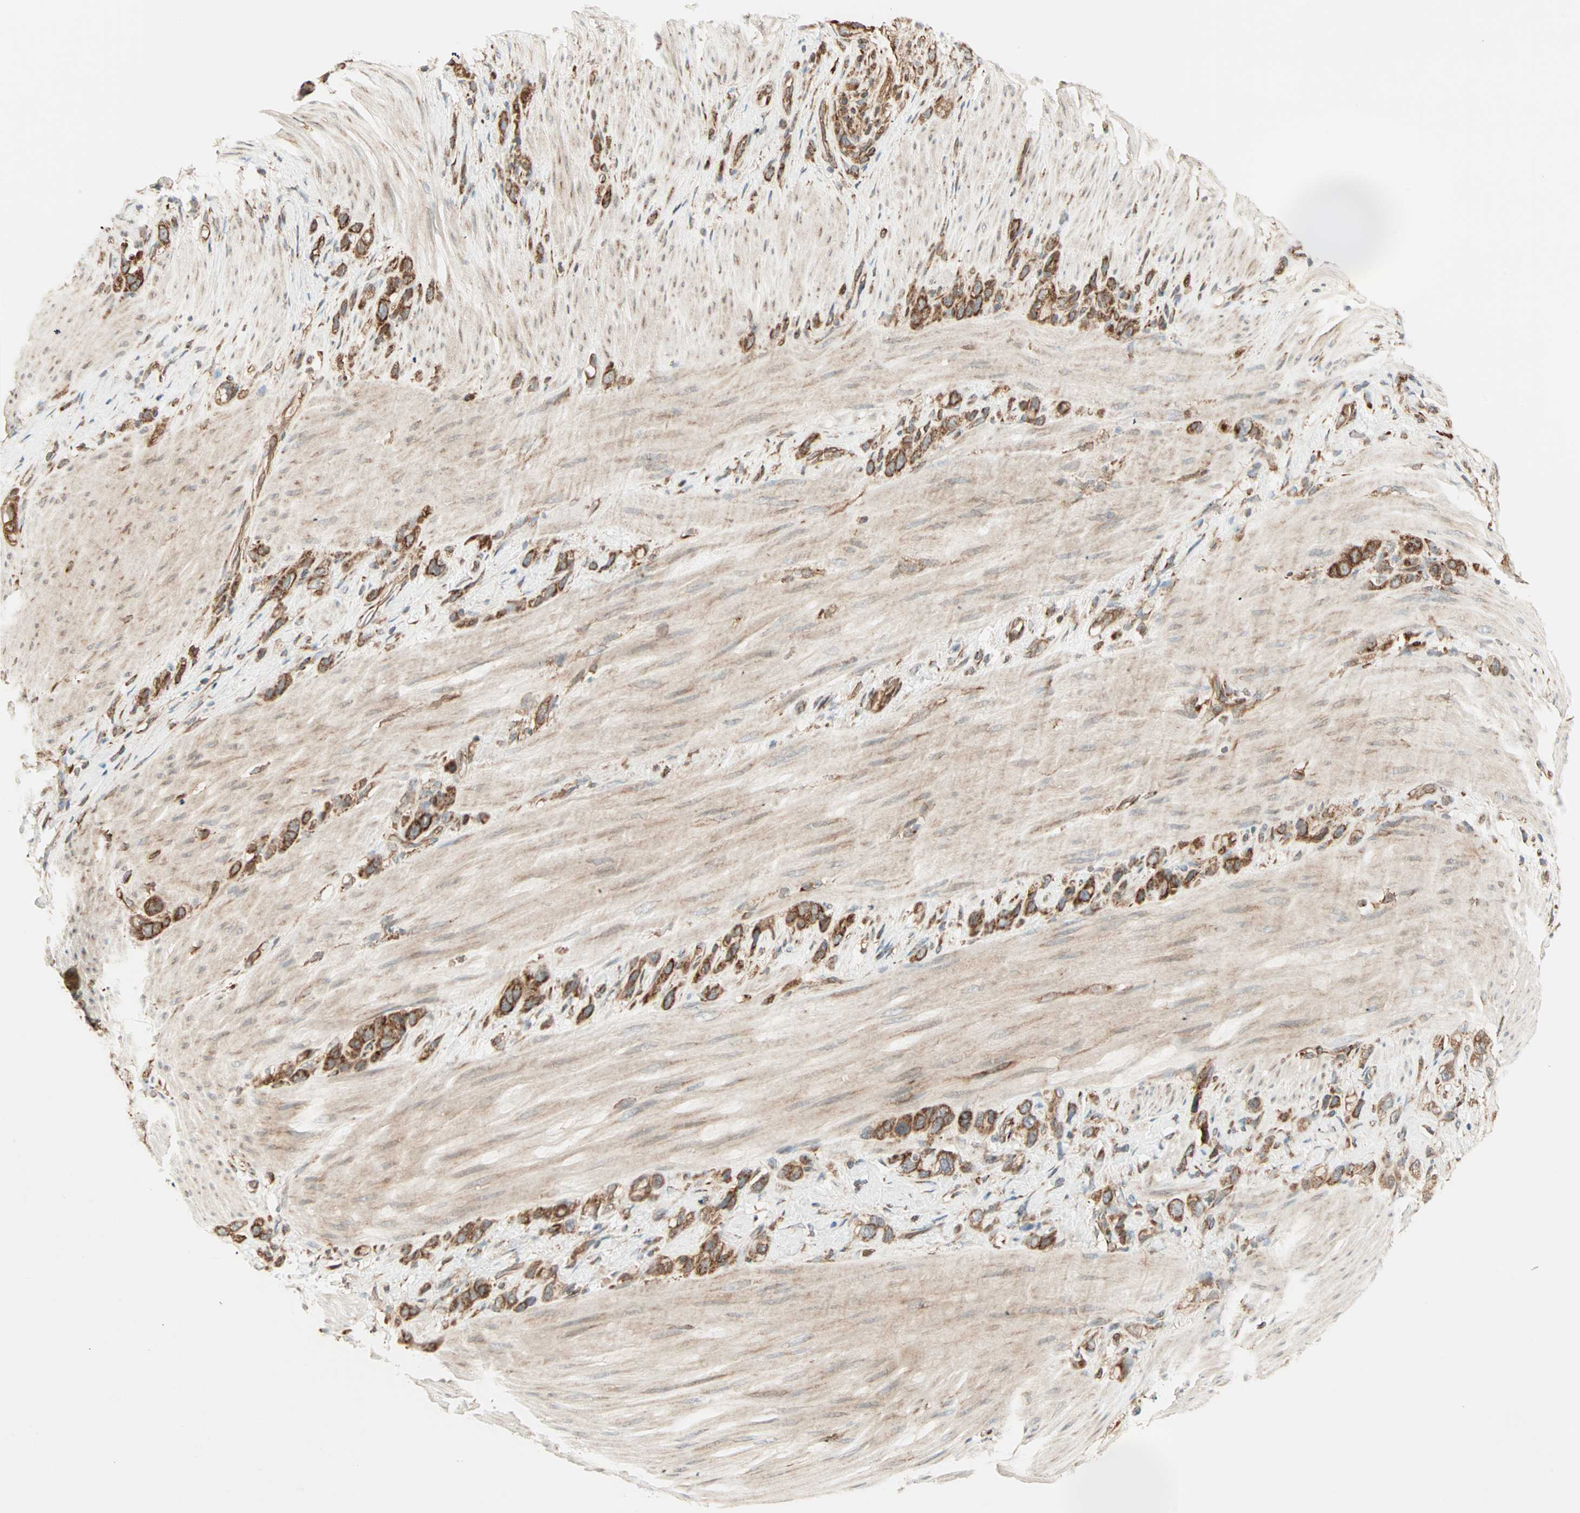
{"staining": {"intensity": "strong", "quantity": ">75%", "location": "cytoplasmic/membranous"}, "tissue": "stomach cancer", "cell_type": "Tumor cells", "image_type": "cancer", "snomed": [{"axis": "morphology", "description": "Normal tissue, NOS"}, {"axis": "morphology", "description": "Adenocarcinoma, NOS"}, {"axis": "morphology", "description": "Adenocarcinoma, High grade"}, {"axis": "topography", "description": "Stomach, upper"}, {"axis": "topography", "description": "Stomach"}], "caption": "A micrograph of human adenocarcinoma (stomach) stained for a protein reveals strong cytoplasmic/membranous brown staining in tumor cells.", "gene": "P4HA1", "patient": {"sex": "female", "age": 65}}